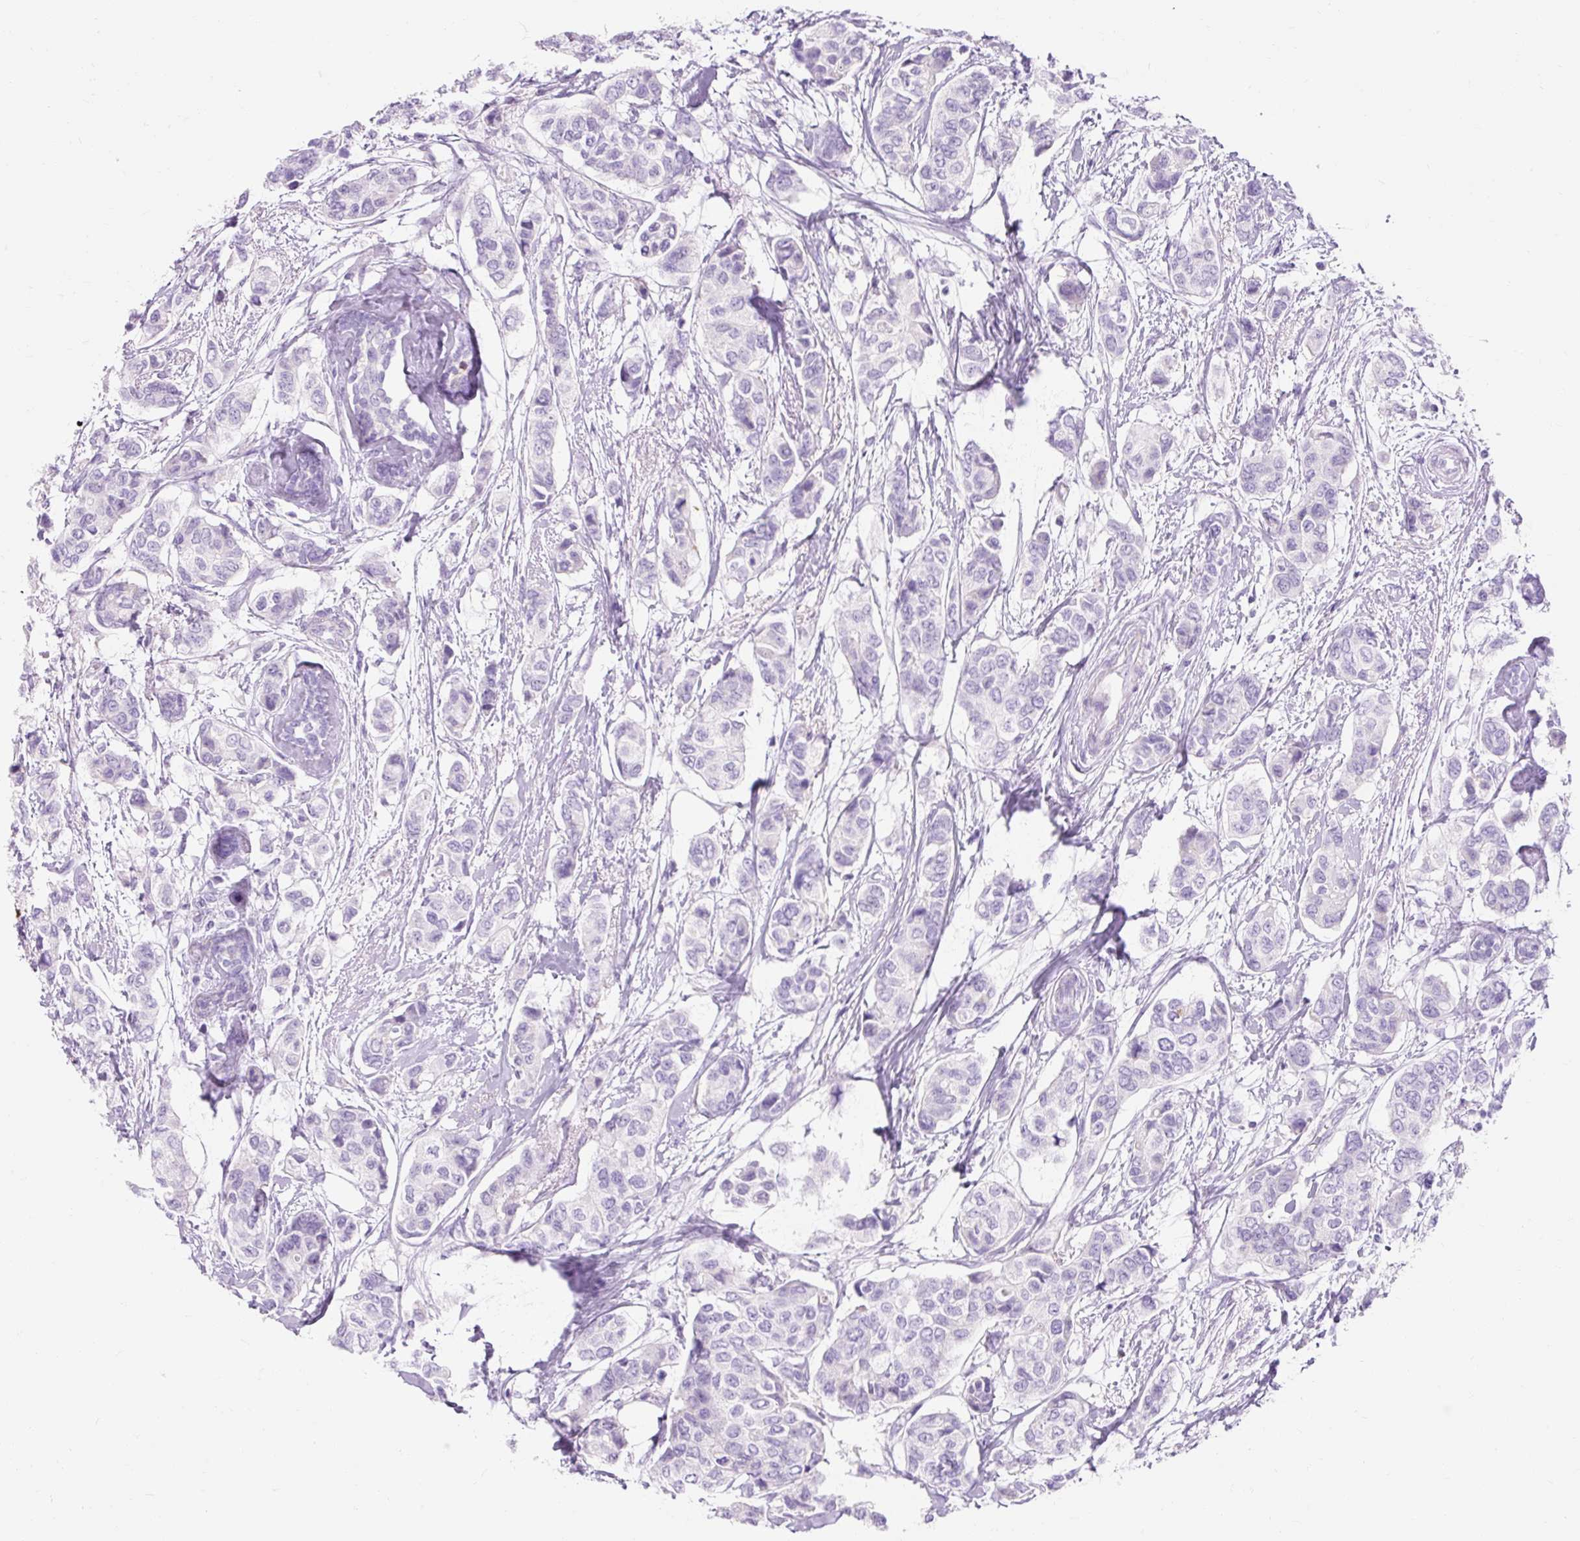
{"staining": {"intensity": "negative", "quantity": "none", "location": "none"}, "tissue": "breast cancer", "cell_type": "Tumor cells", "image_type": "cancer", "snomed": [{"axis": "morphology", "description": "Lobular carcinoma"}, {"axis": "topography", "description": "Breast"}], "caption": "IHC of human breast lobular carcinoma displays no staining in tumor cells.", "gene": "CLDN25", "patient": {"sex": "female", "age": 51}}